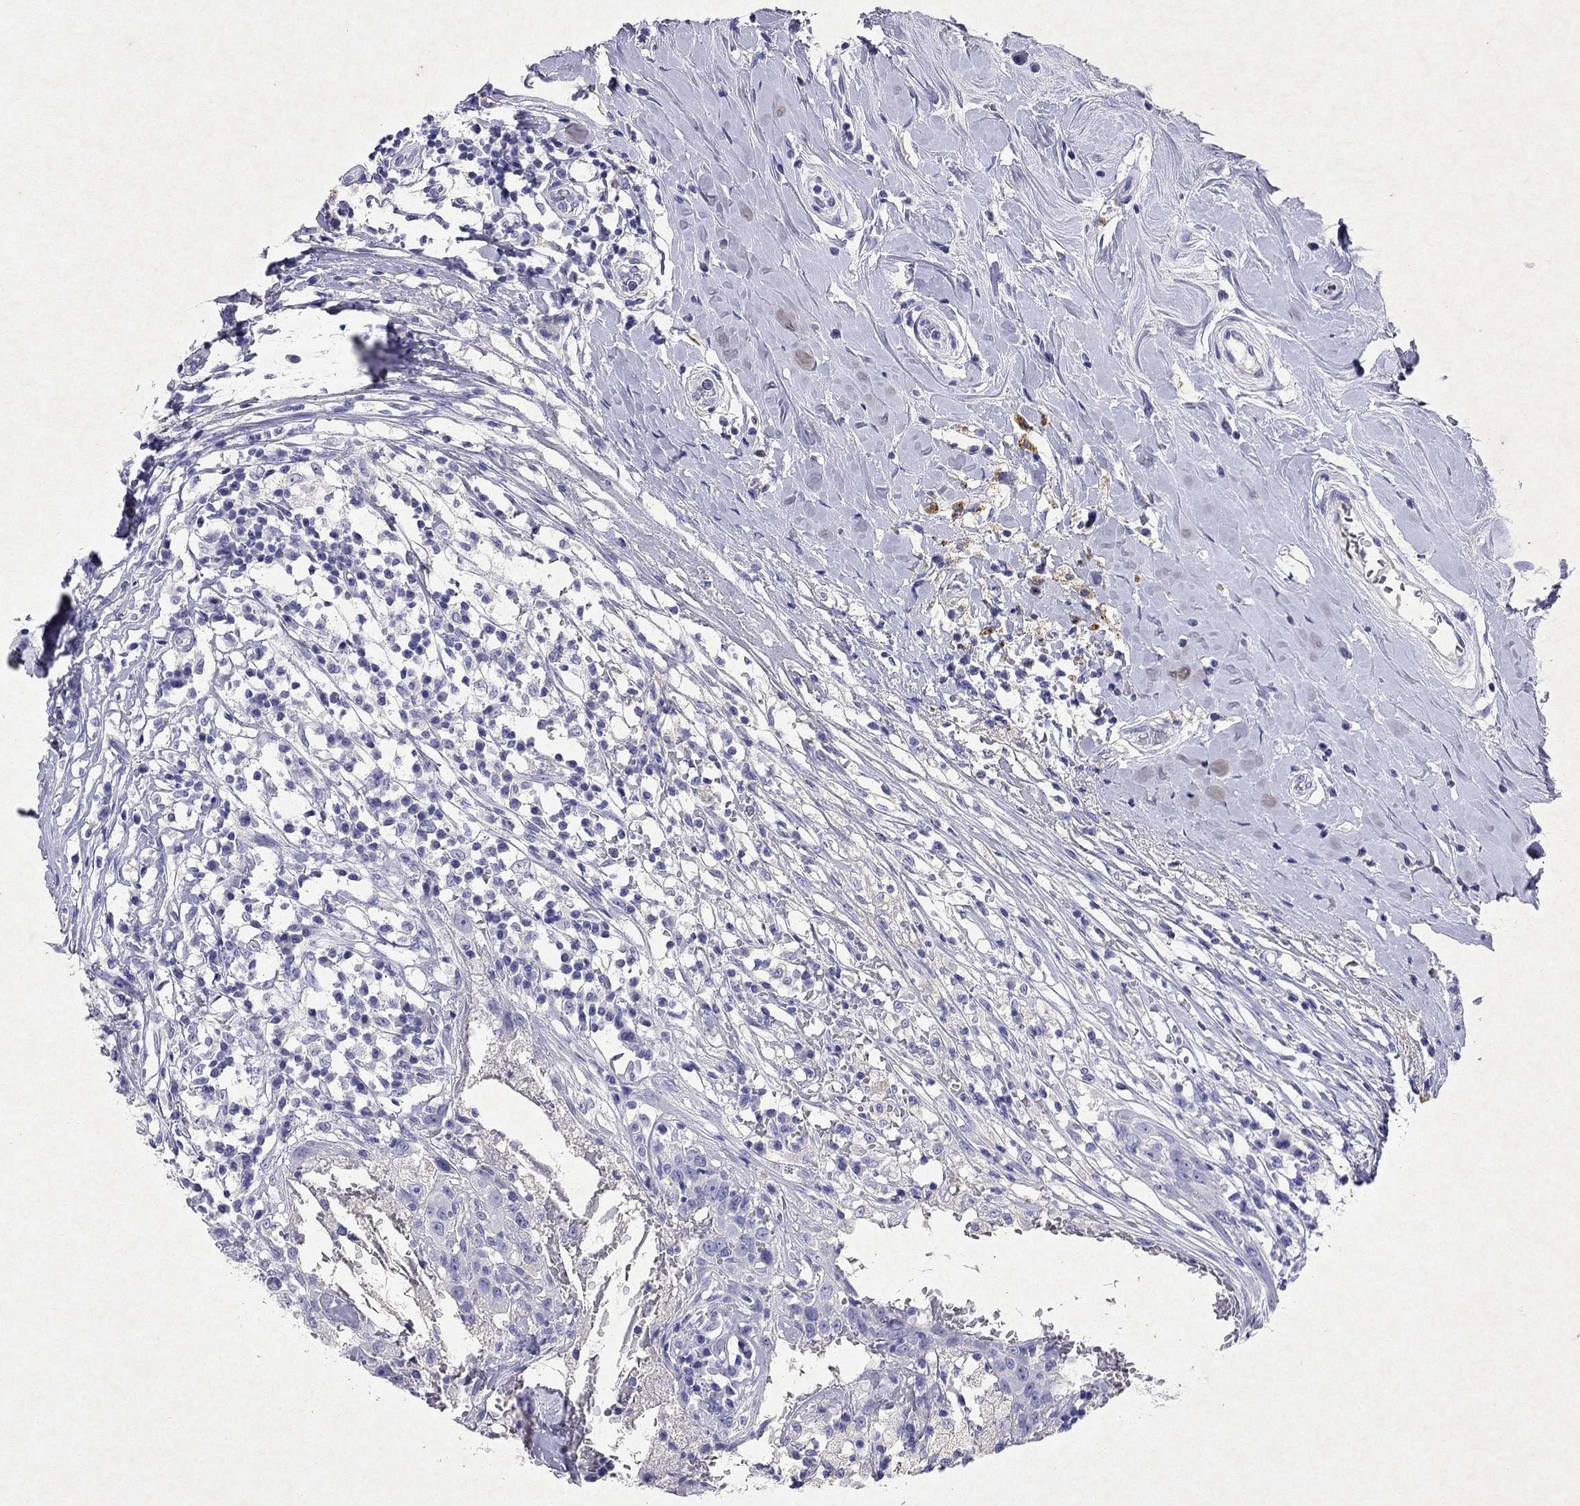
{"staining": {"intensity": "negative", "quantity": "none", "location": "none"}, "tissue": "breast cancer", "cell_type": "Tumor cells", "image_type": "cancer", "snomed": [{"axis": "morphology", "description": "Duct carcinoma"}, {"axis": "topography", "description": "Breast"}], "caption": "Immunohistochemical staining of breast invasive ductal carcinoma reveals no significant expression in tumor cells.", "gene": "ARMC12", "patient": {"sex": "female", "age": 27}}